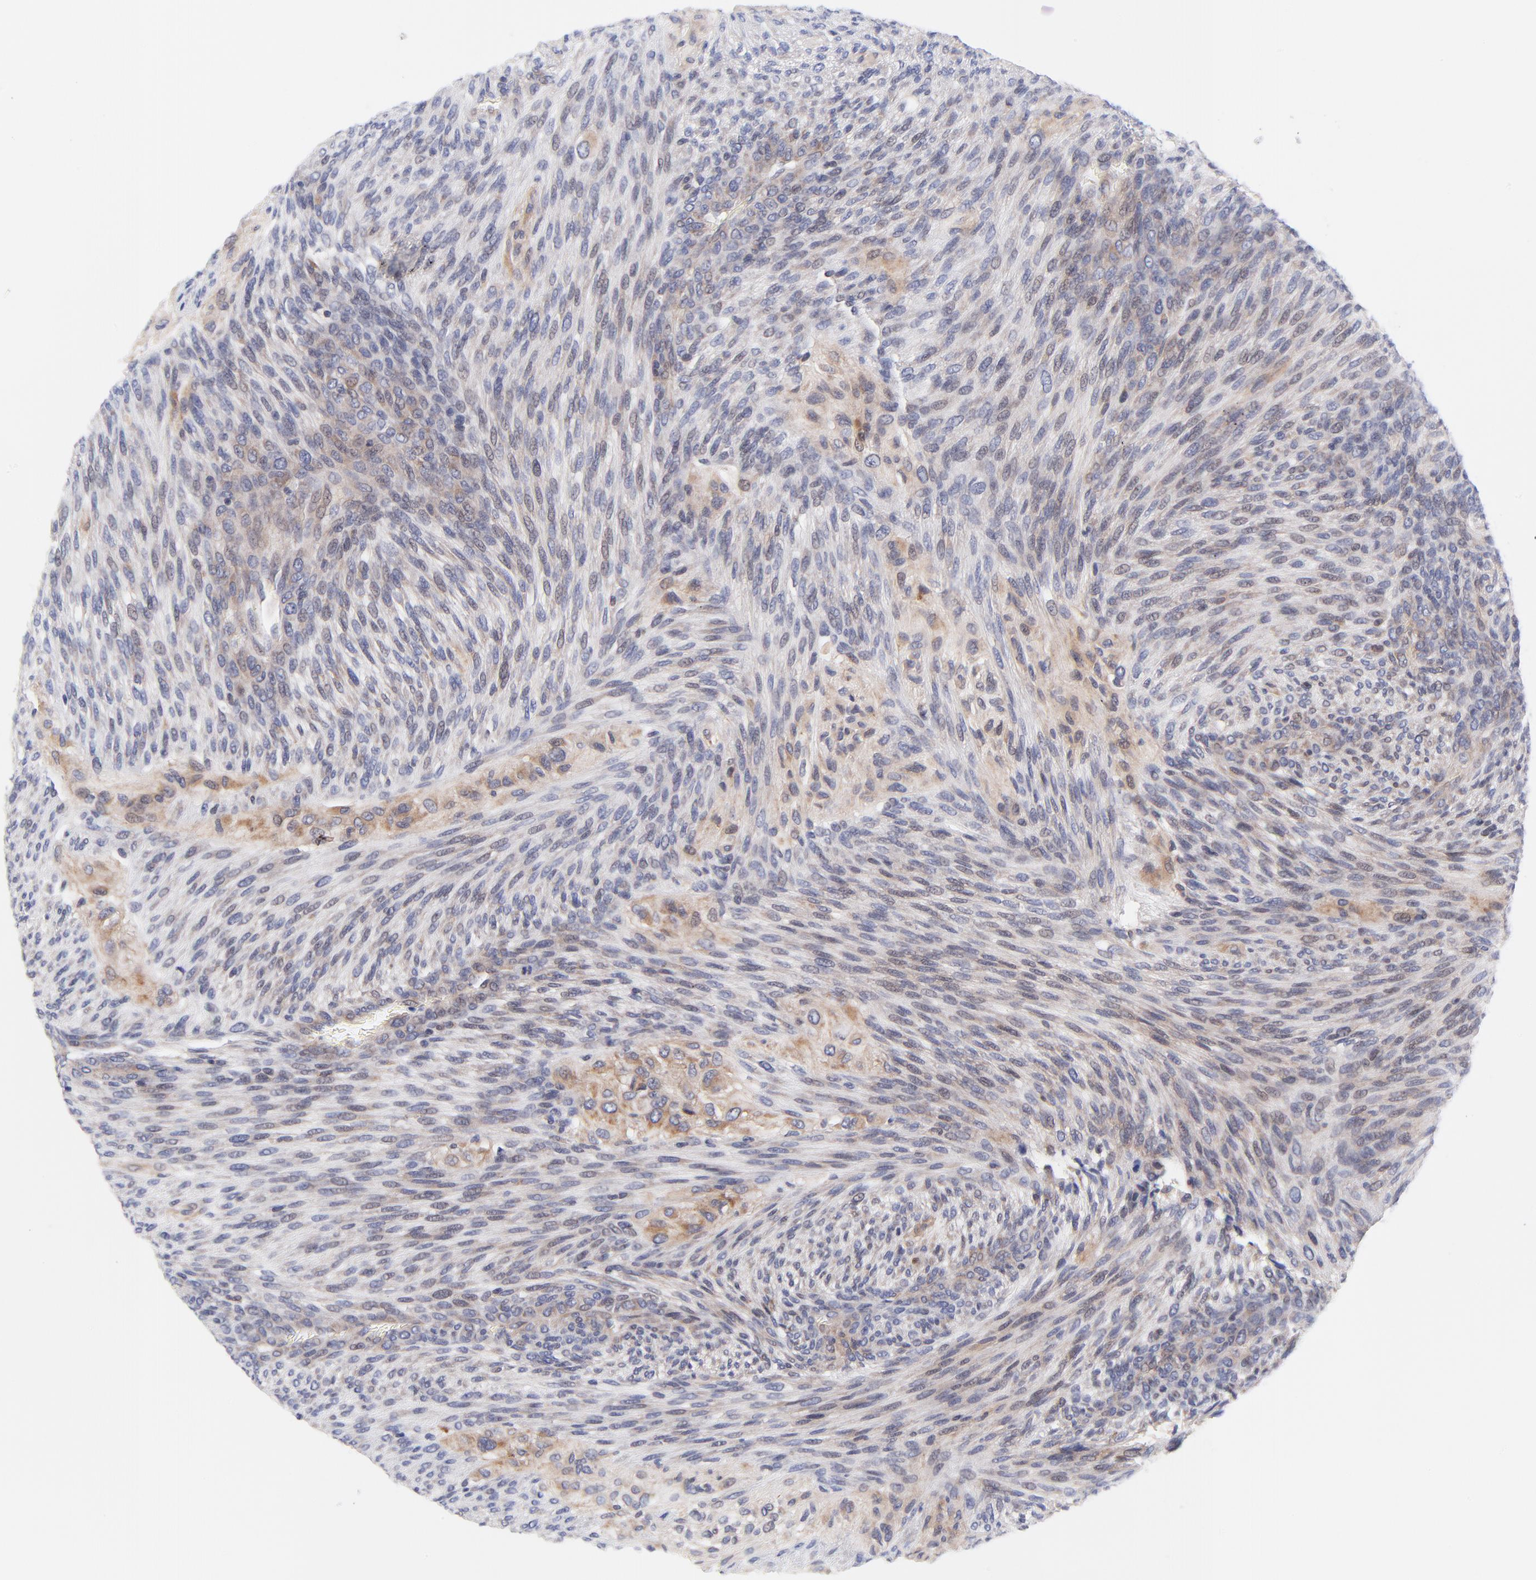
{"staining": {"intensity": "weak", "quantity": "25%-75%", "location": "nuclear"}, "tissue": "glioma", "cell_type": "Tumor cells", "image_type": "cancer", "snomed": [{"axis": "morphology", "description": "Glioma, malignant, High grade"}, {"axis": "topography", "description": "Cerebral cortex"}], "caption": "Brown immunohistochemical staining in glioma demonstrates weak nuclear expression in about 25%-75% of tumor cells.", "gene": "AFF2", "patient": {"sex": "female", "age": 55}}